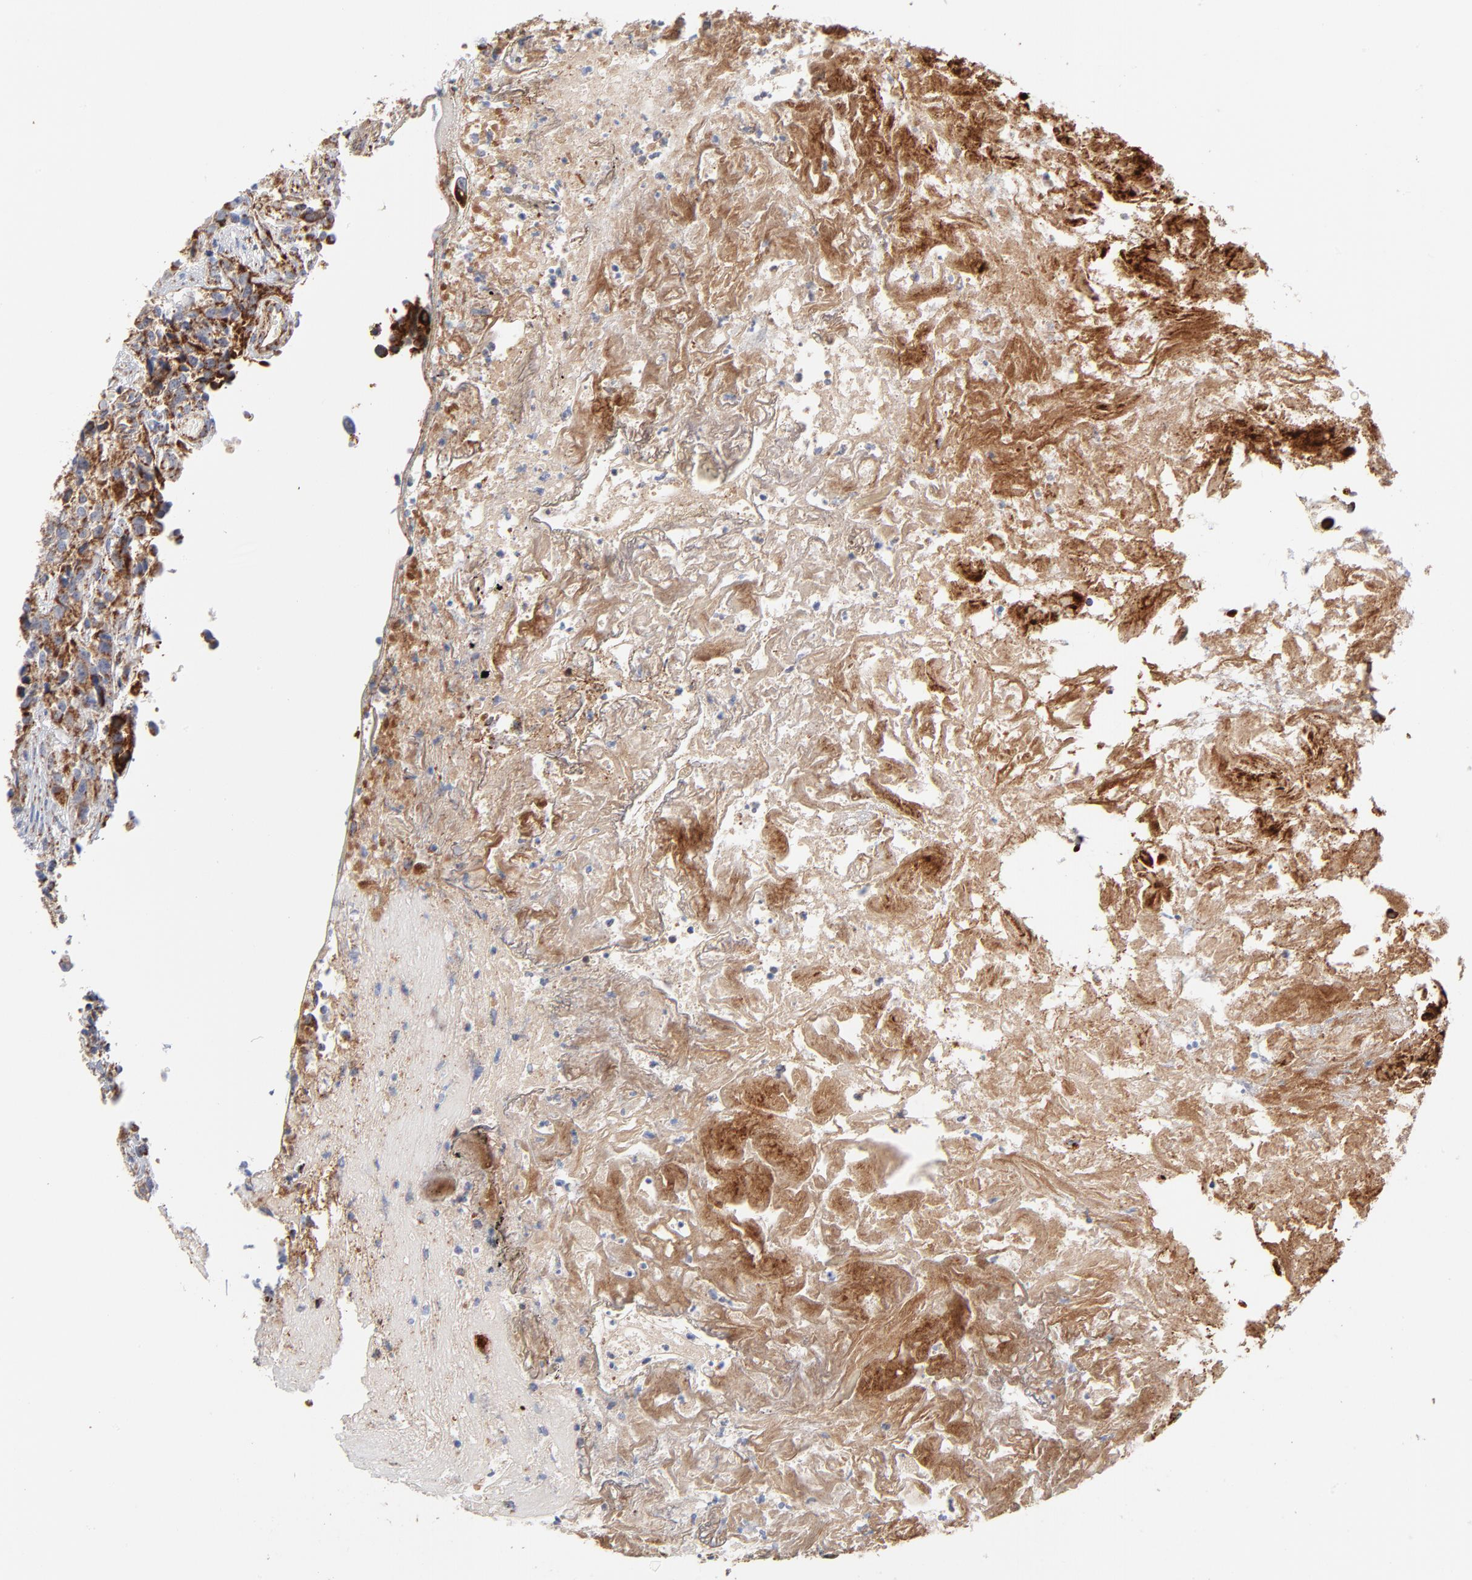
{"staining": {"intensity": "strong", "quantity": ">75%", "location": "cytoplasmic/membranous"}, "tissue": "urothelial cancer", "cell_type": "Tumor cells", "image_type": "cancer", "snomed": [{"axis": "morphology", "description": "Urothelial carcinoma, High grade"}, {"axis": "topography", "description": "Urinary bladder"}], "caption": "Immunohistochemistry (DAB (3,3'-diaminobenzidine)) staining of human urothelial carcinoma (high-grade) reveals strong cytoplasmic/membranous protein staining in approximately >75% of tumor cells. (DAB (3,3'-diaminobenzidine) IHC with brightfield microscopy, high magnification).", "gene": "DIABLO", "patient": {"sex": "female", "age": 81}}